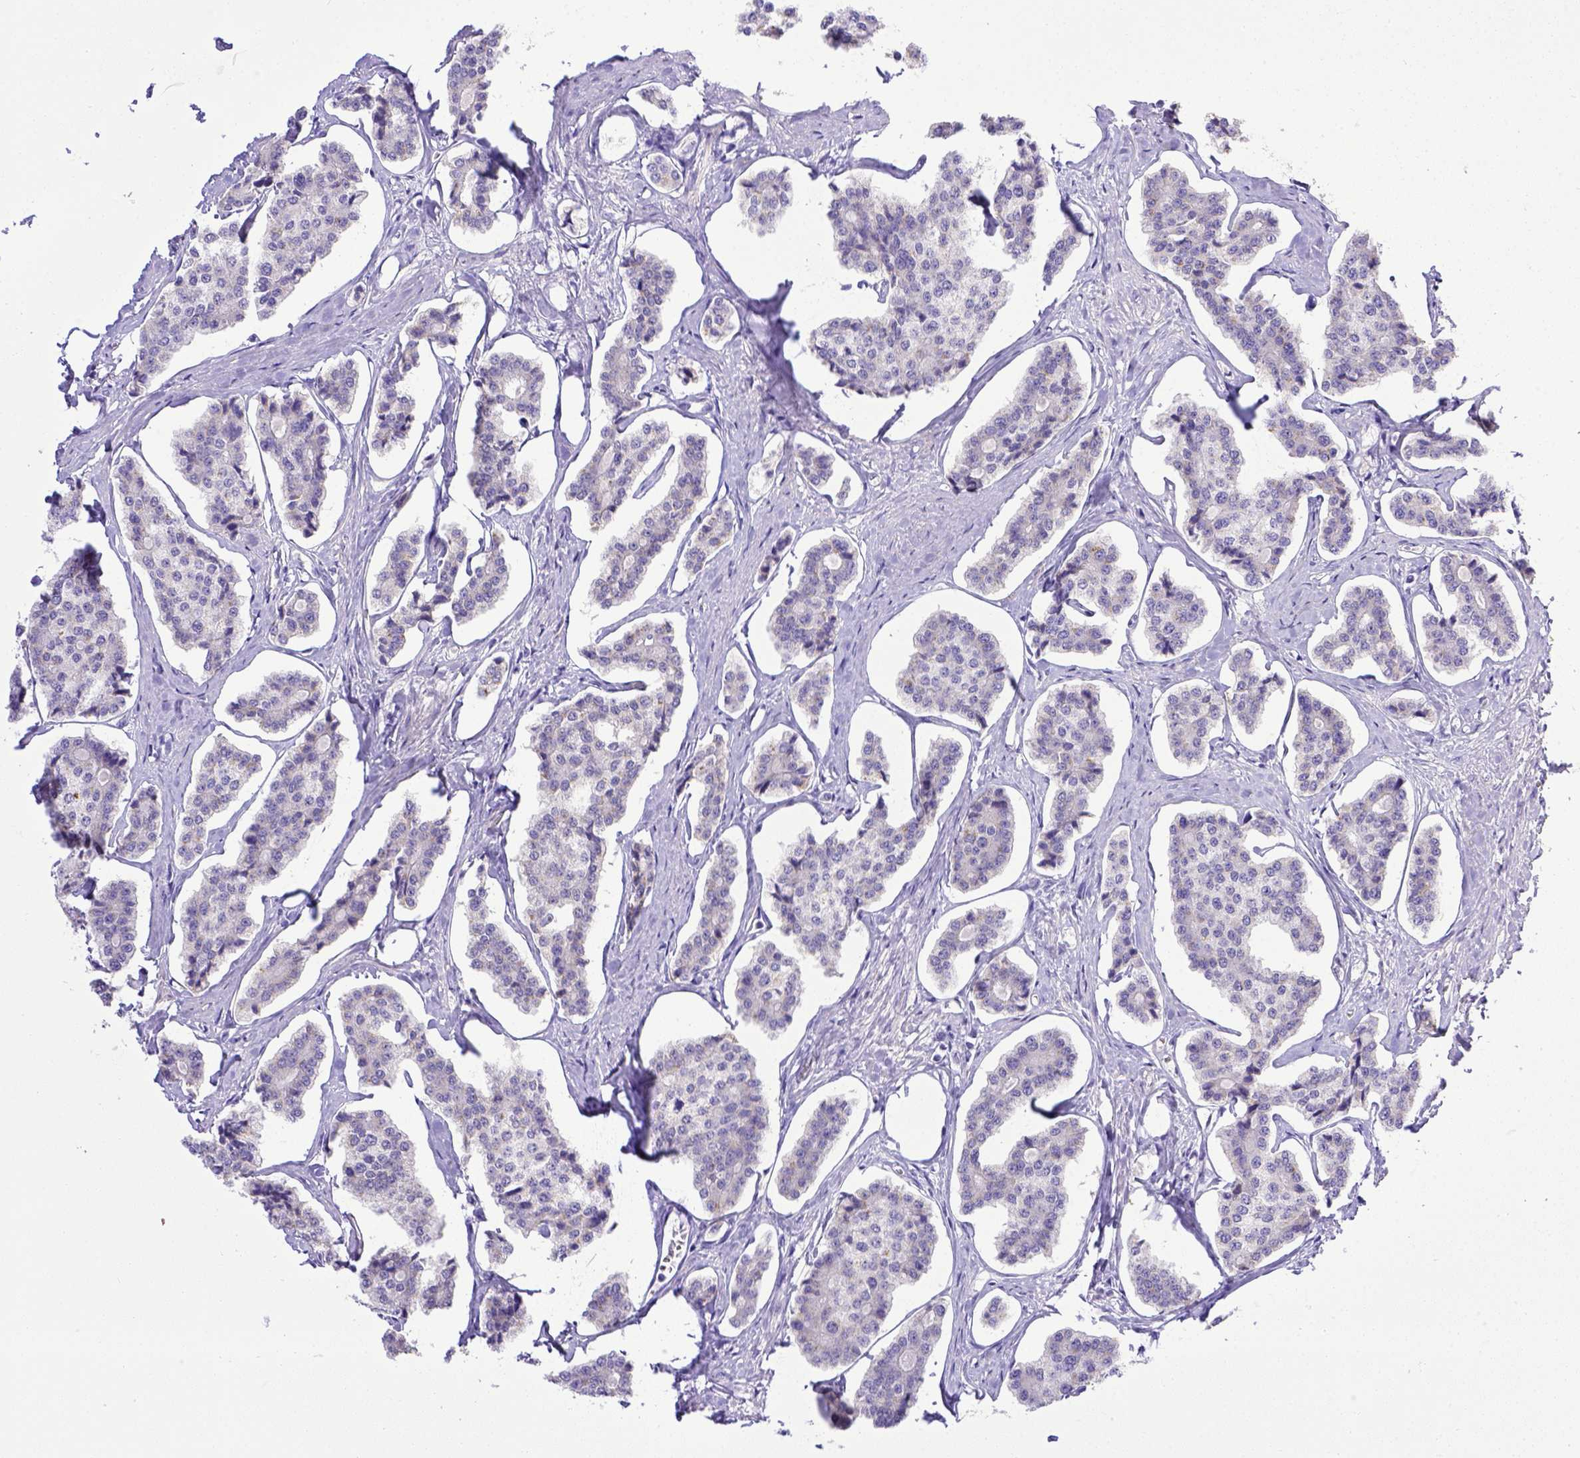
{"staining": {"intensity": "negative", "quantity": "none", "location": "none"}, "tissue": "carcinoid", "cell_type": "Tumor cells", "image_type": "cancer", "snomed": [{"axis": "morphology", "description": "Carcinoid, malignant, NOS"}, {"axis": "topography", "description": "Small intestine"}], "caption": "Micrograph shows no protein expression in tumor cells of carcinoid tissue. The staining is performed using DAB brown chromogen with nuclei counter-stained in using hematoxylin.", "gene": "BTN1A1", "patient": {"sex": "female", "age": 65}}